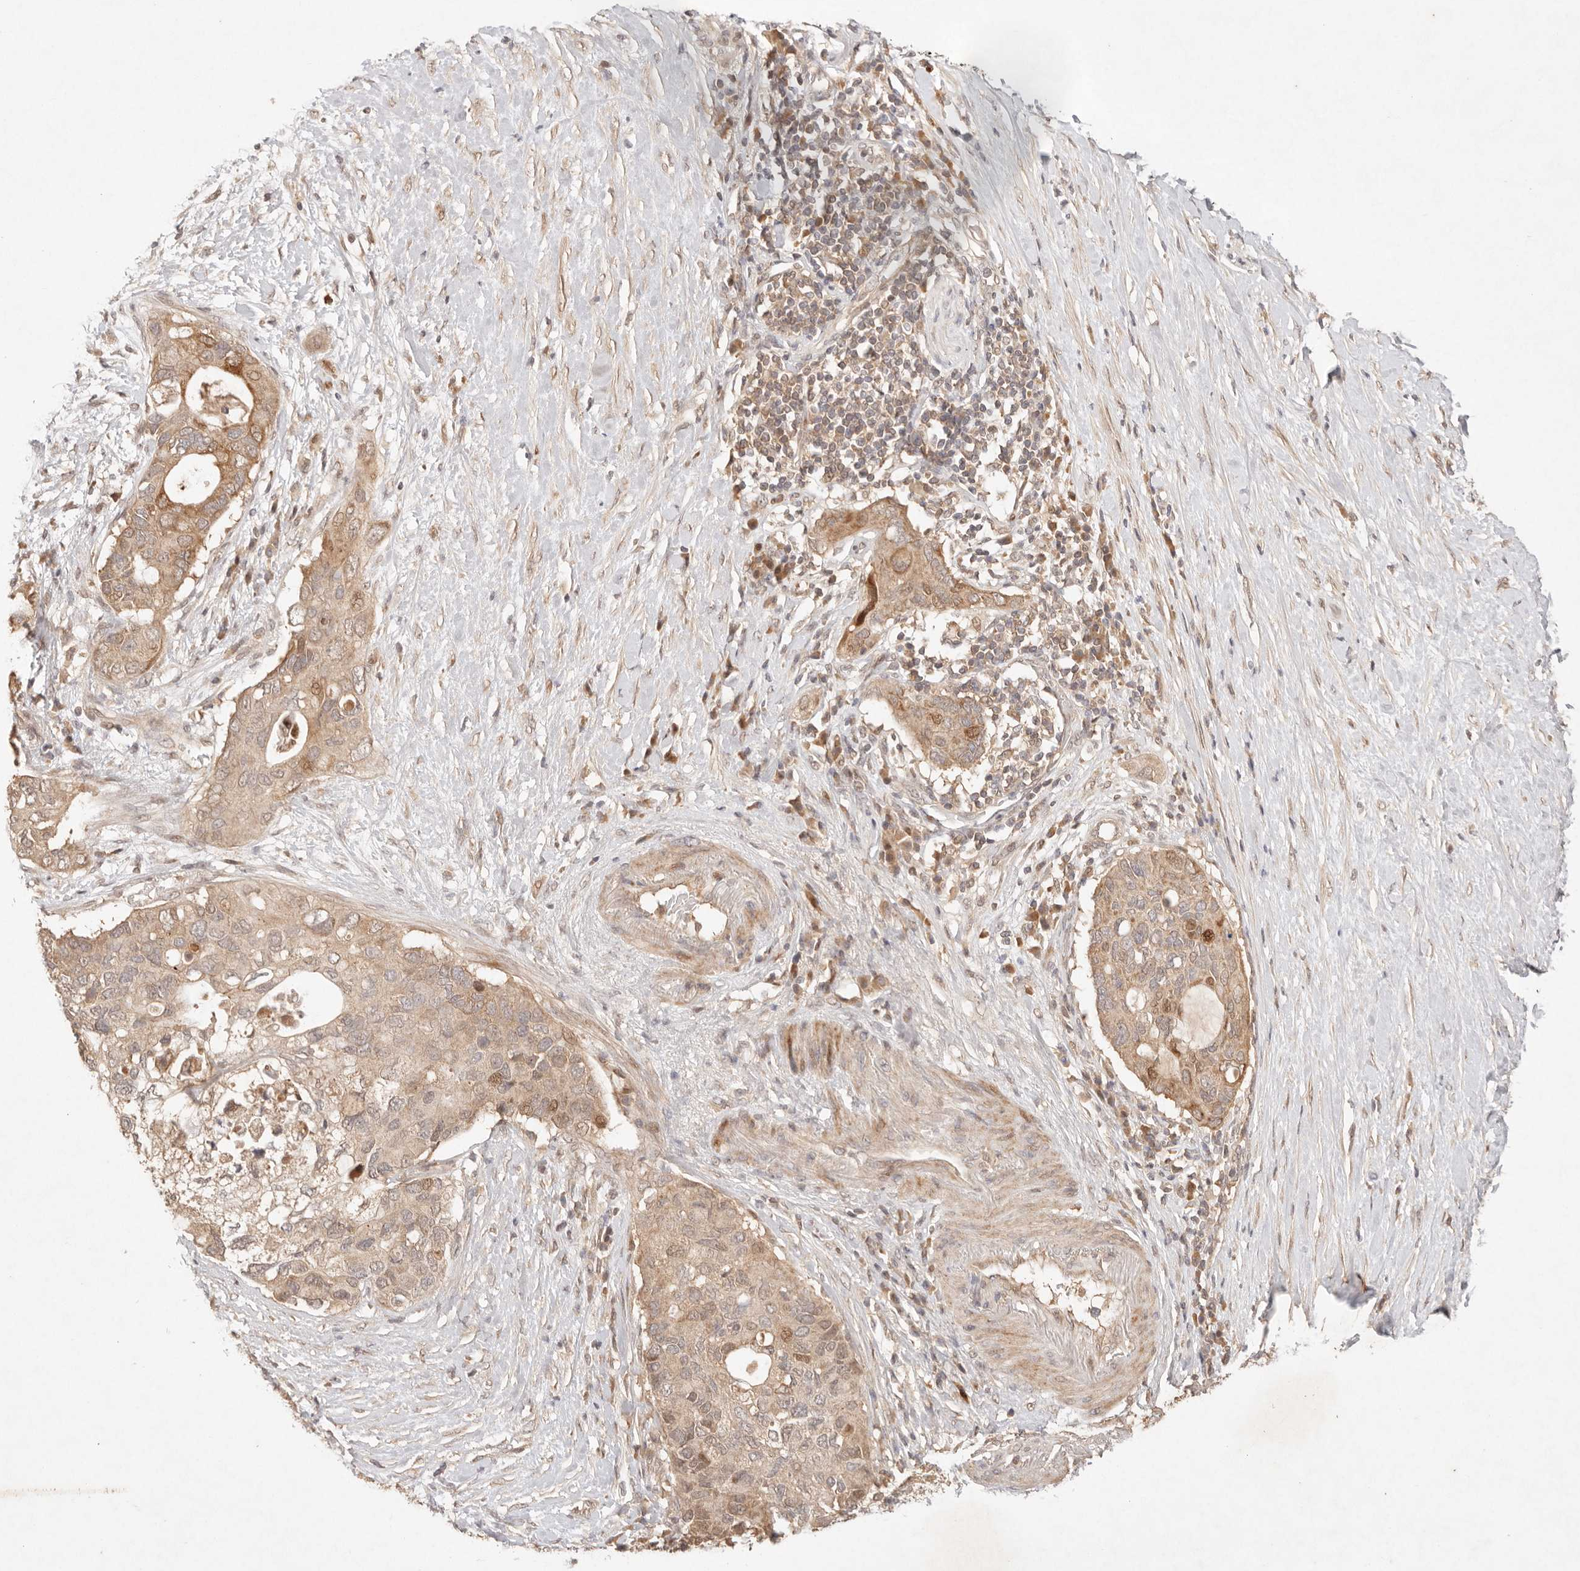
{"staining": {"intensity": "moderate", "quantity": ">75%", "location": "cytoplasmic/membranous,nuclear"}, "tissue": "pancreatic cancer", "cell_type": "Tumor cells", "image_type": "cancer", "snomed": [{"axis": "morphology", "description": "Adenocarcinoma, NOS"}, {"axis": "topography", "description": "Pancreas"}], "caption": "IHC photomicrograph of human pancreatic adenocarcinoma stained for a protein (brown), which displays medium levels of moderate cytoplasmic/membranous and nuclear staining in approximately >75% of tumor cells.", "gene": "PHLDA3", "patient": {"sex": "female", "age": 56}}